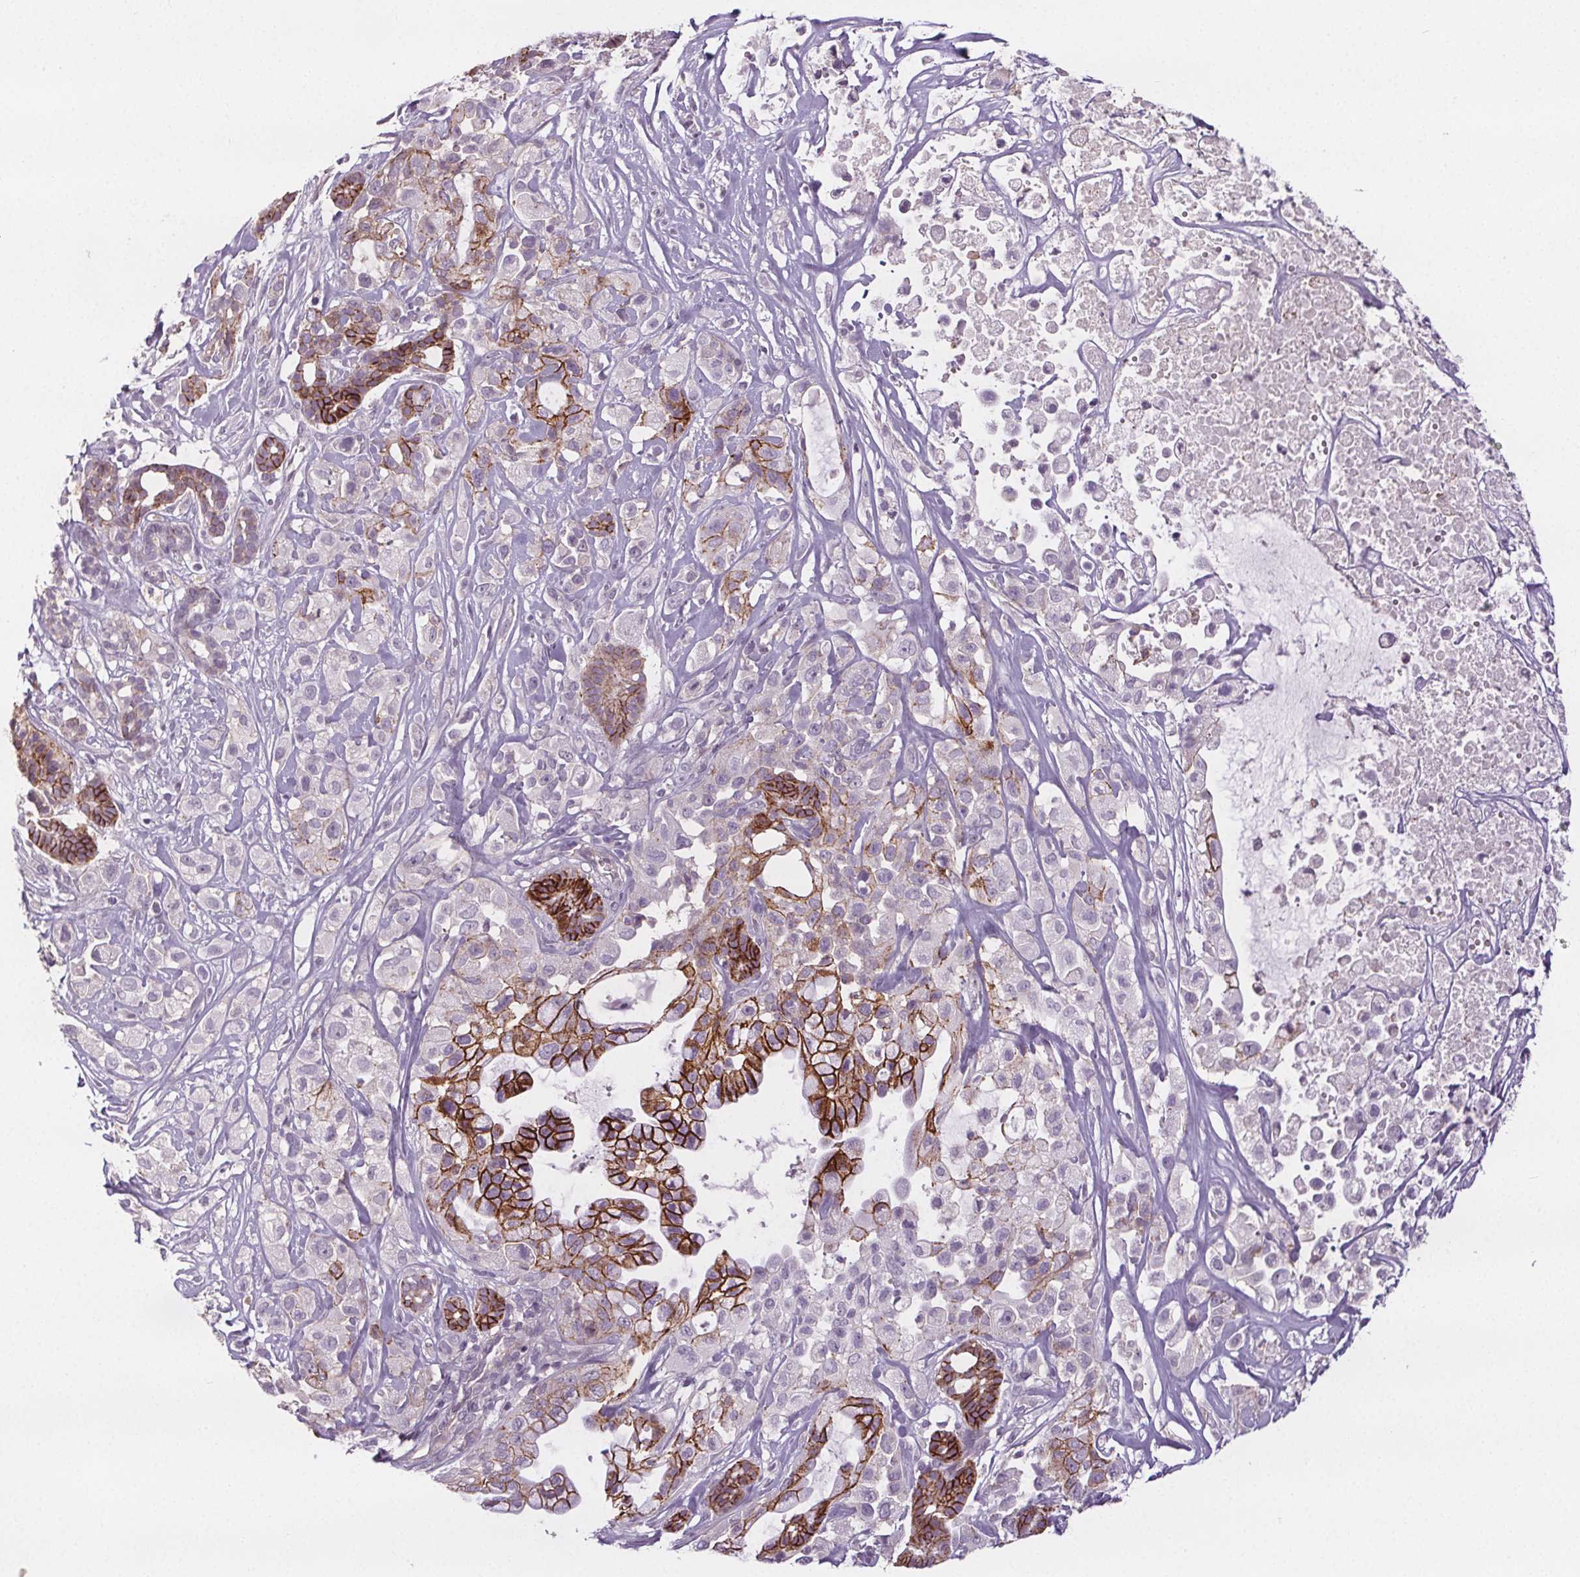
{"staining": {"intensity": "strong", "quantity": "<25%", "location": "cytoplasmic/membranous"}, "tissue": "pancreatic cancer", "cell_type": "Tumor cells", "image_type": "cancer", "snomed": [{"axis": "morphology", "description": "Adenocarcinoma, NOS"}, {"axis": "topography", "description": "Pancreas"}], "caption": "High-magnification brightfield microscopy of adenocarcinoma (pancreatic) stained with DAB (brown) and counterstained with hematoxylin (blue). tumor cells exhibit strong cytoplasmic/membranous staining is seen in approximately<25% of cells.", "gene": "ATP1A1", "patient": {"sex": "male", "age": 44}}